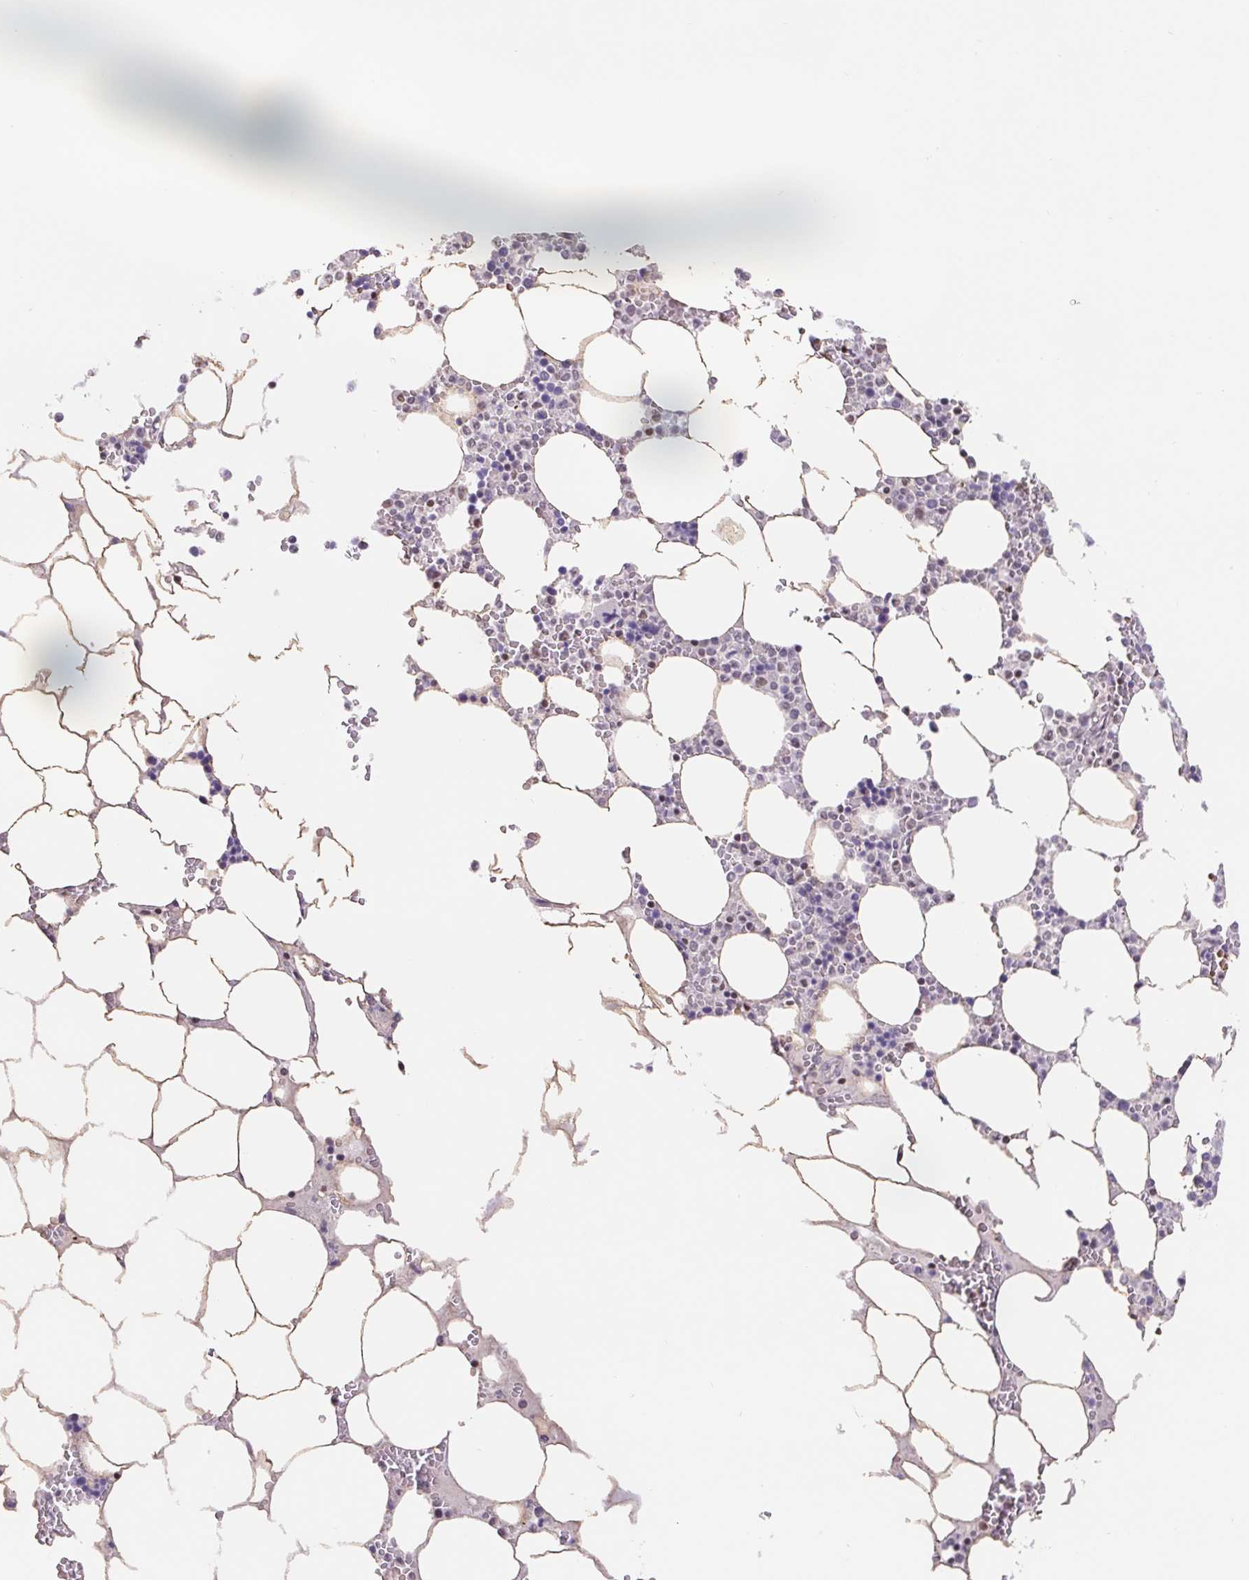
{"staining": {"intensity": "moderate", "quantity": "<25%", "location": "nuclear"}, "tissue": "bone marrow", "cell_type": "Hematopoietic cells", "image_type": "normal", "snomed": [{"axis": "morphology", "description": "Normal tissue, NOS"}, {"axis": "topography", "description": "Bone marrow"}], "caption": "Approximately <25% of hematopoietic cells in benign human bone marrow reveal moderate nuclear protein positivity as visualized by brown immunohistochemical staining.", "gene": "TRERF1", "patient": {"sex": "male", "age": 64}}